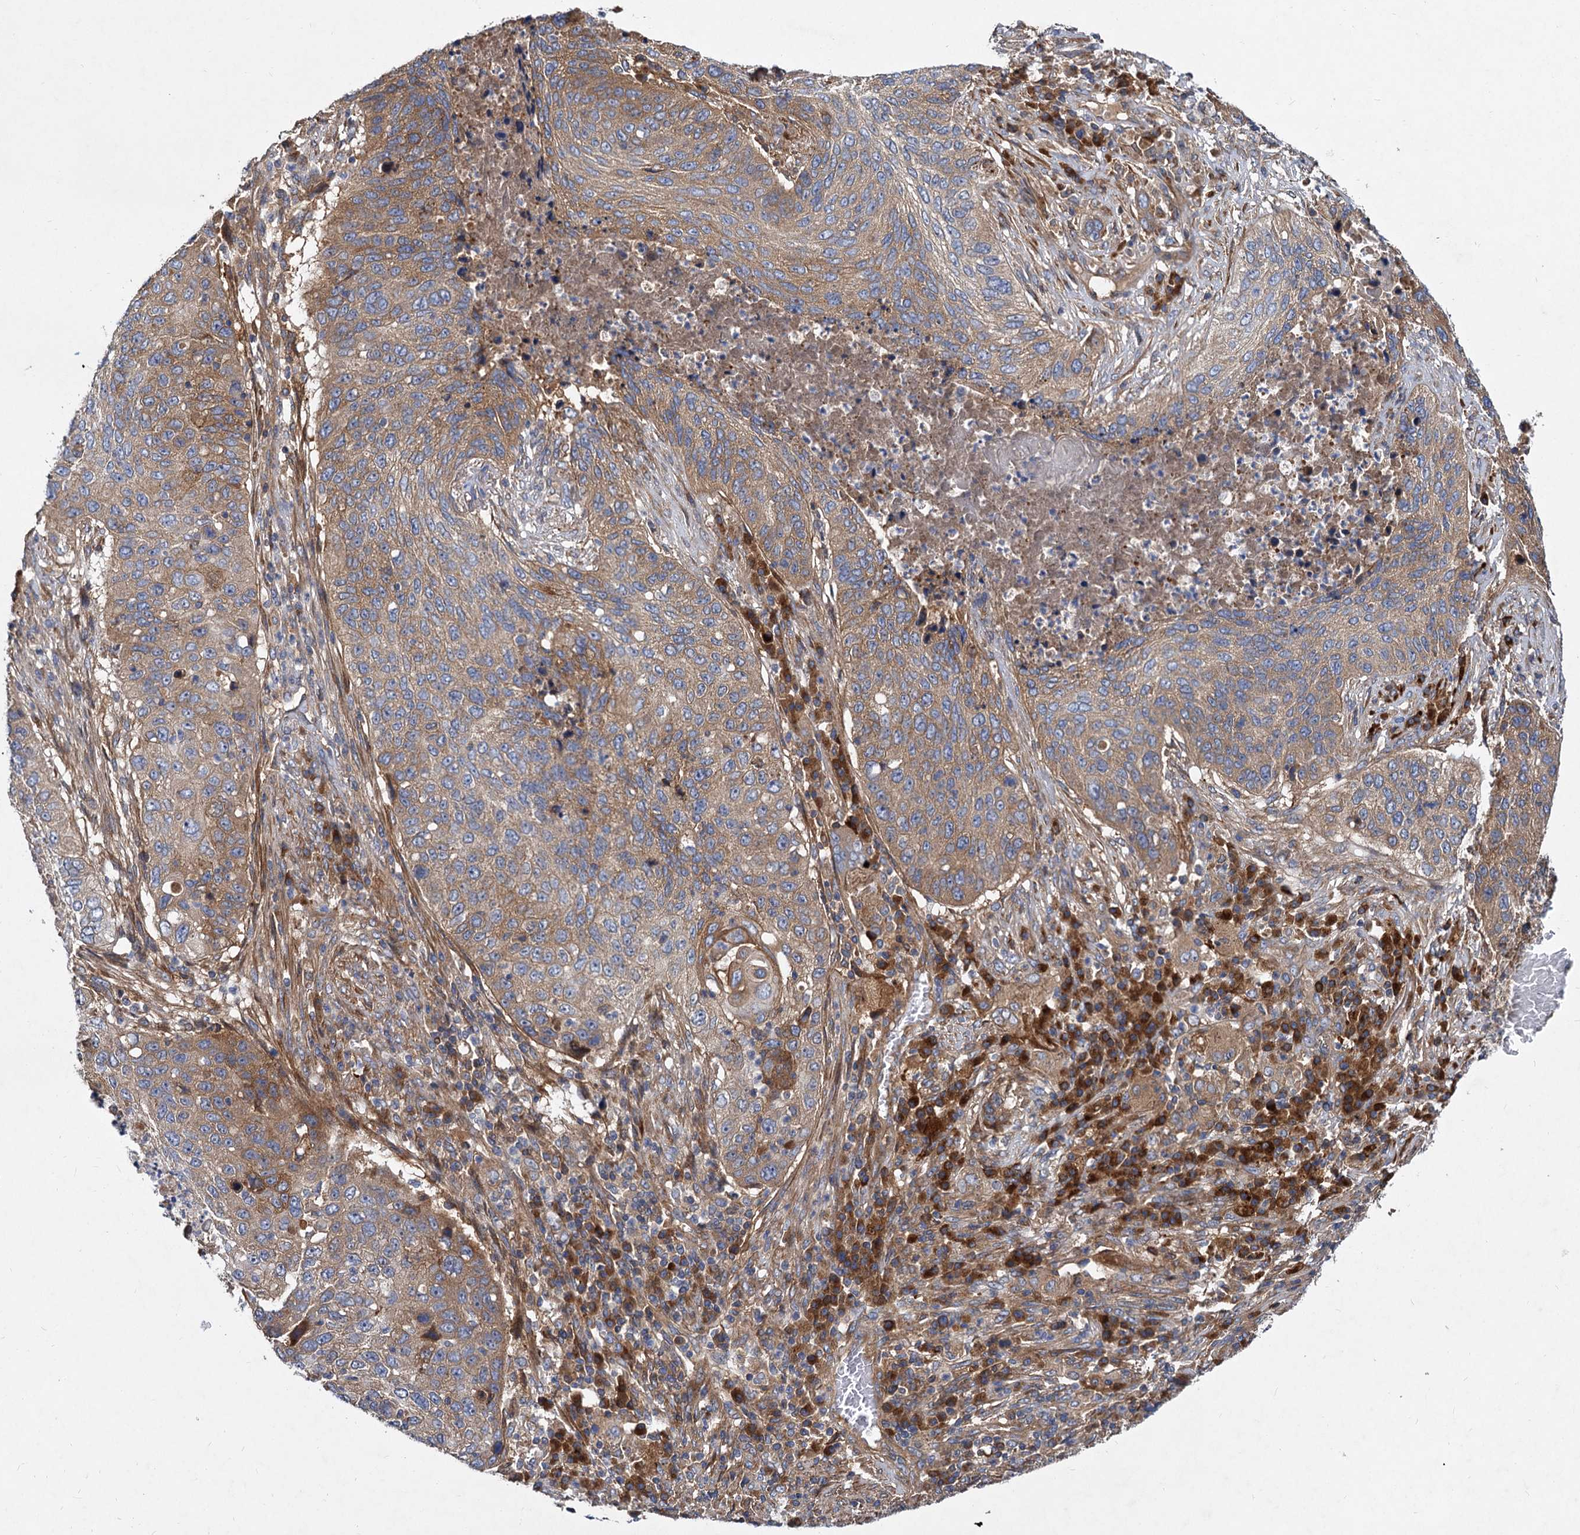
{"staining": {"intensity": "moderate", "quantity": ">75%", "location": "cytoplasmic/membranous"}, "tissue": "lung cancer", "cell_type": "Tumor cells", "image_type": "cancer", "snomed": [{"axis": "morphology", "description": "Squamous cell carcinoma, NOS"}, {"axis": "topography", "description": "Lung"}], "caption": "Approximately >75% of tumor cells in lung cancer reveal moderate cytoplasmic/membranous protein staining as visualized by brown immunohistochemical staining.", "gene": "ALKBH7", "patient": {"sex": "female", "age": 63}}